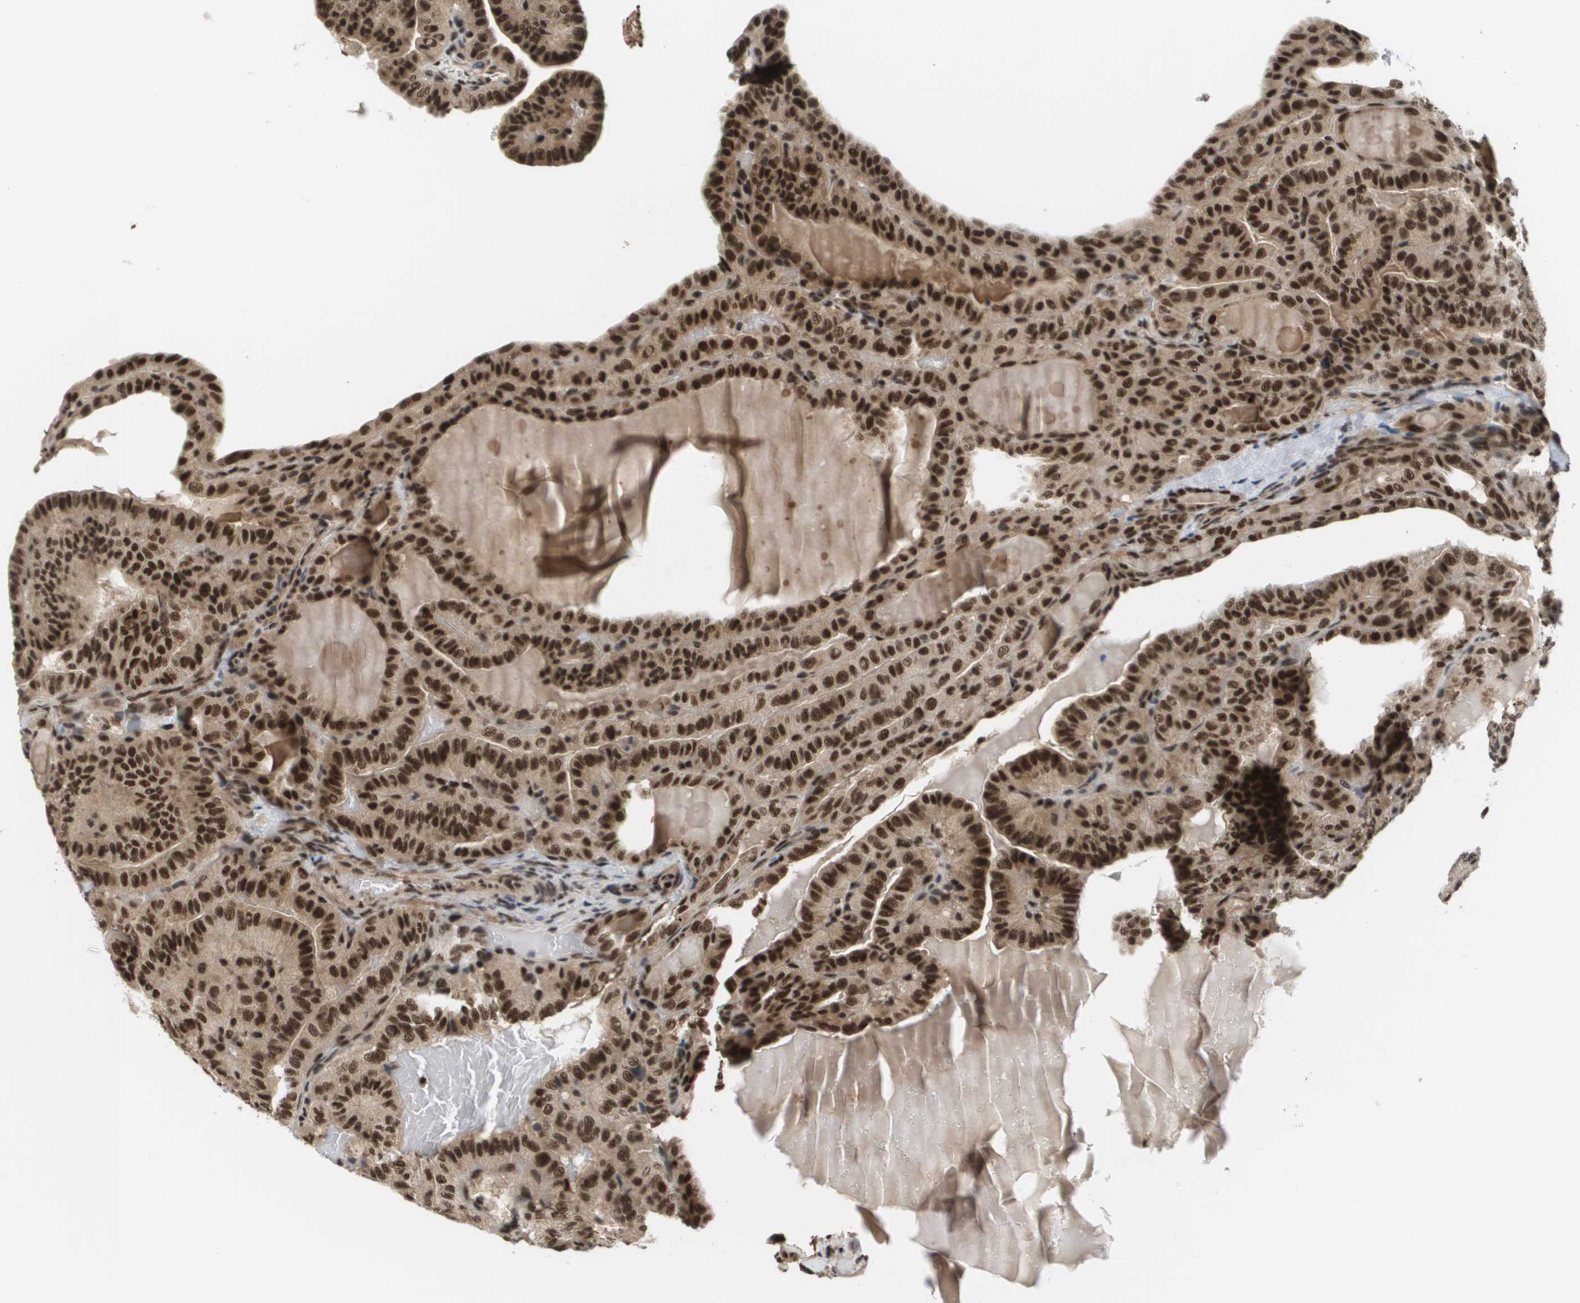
{"staining": {"intensity": "strong", "quantity": ">75%", "location": "cytoplasmic/membranous,nuclear"}, "tissue": "thyroid cancer", "cell_type": "Tumor cells", "image_type": "cancer", "snomed": [{"axis": "morphology", "description": "Papillary adenocarcinoma, NOS"}, {"axis": "topography", "description": "Thyroid gland"}], "caption": "Papillary adenocarcinoma (thyroid) stained with a protein marker exhibits strong staining in tumor cells.", "gene": "PRCC", "patient": {"sex": "male", "age": 77}}